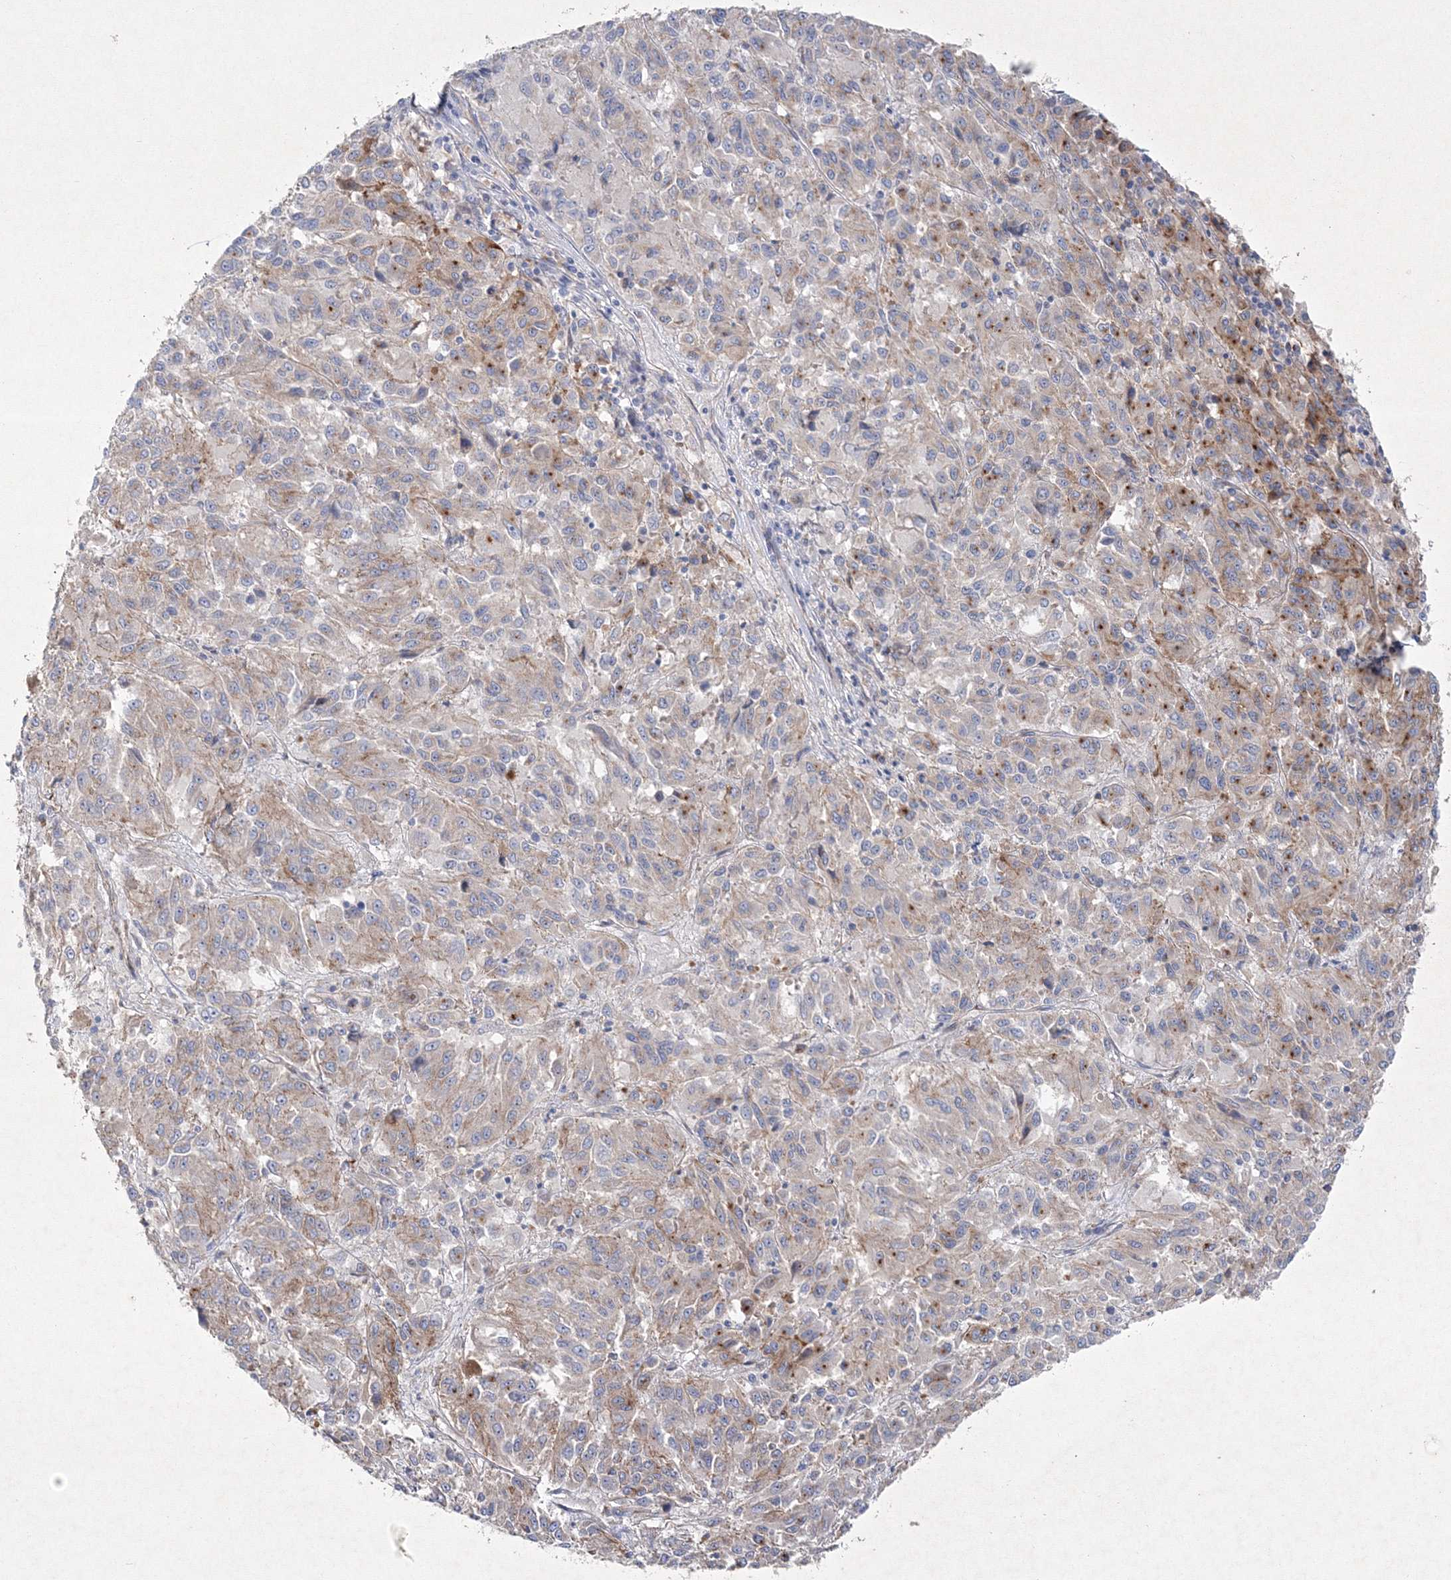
{"staining": {"intensity": "weak", "quantity": "25%-75%", "location": "cytoplasmic/membranous"}, "tissue": "melanoma", "cell_type": "Tumor cells", "image_type": "cancer", "snomed": [{"axis": "morphology", "description": "Malignant melanoma, Metastatic site"}, {"axis": "topography", "description": "Lung"}], "caption": "Immunohistochemistry photomicrograph of malignant melanoma (metastatic site) stained for a protein (brown), which exhibits low levels of weak cytoplasmic/membranous staining in approximately 25%-75% of tumor cells.", "gene": "NAA40", "patient": {"sex": "male", "age": 64}}